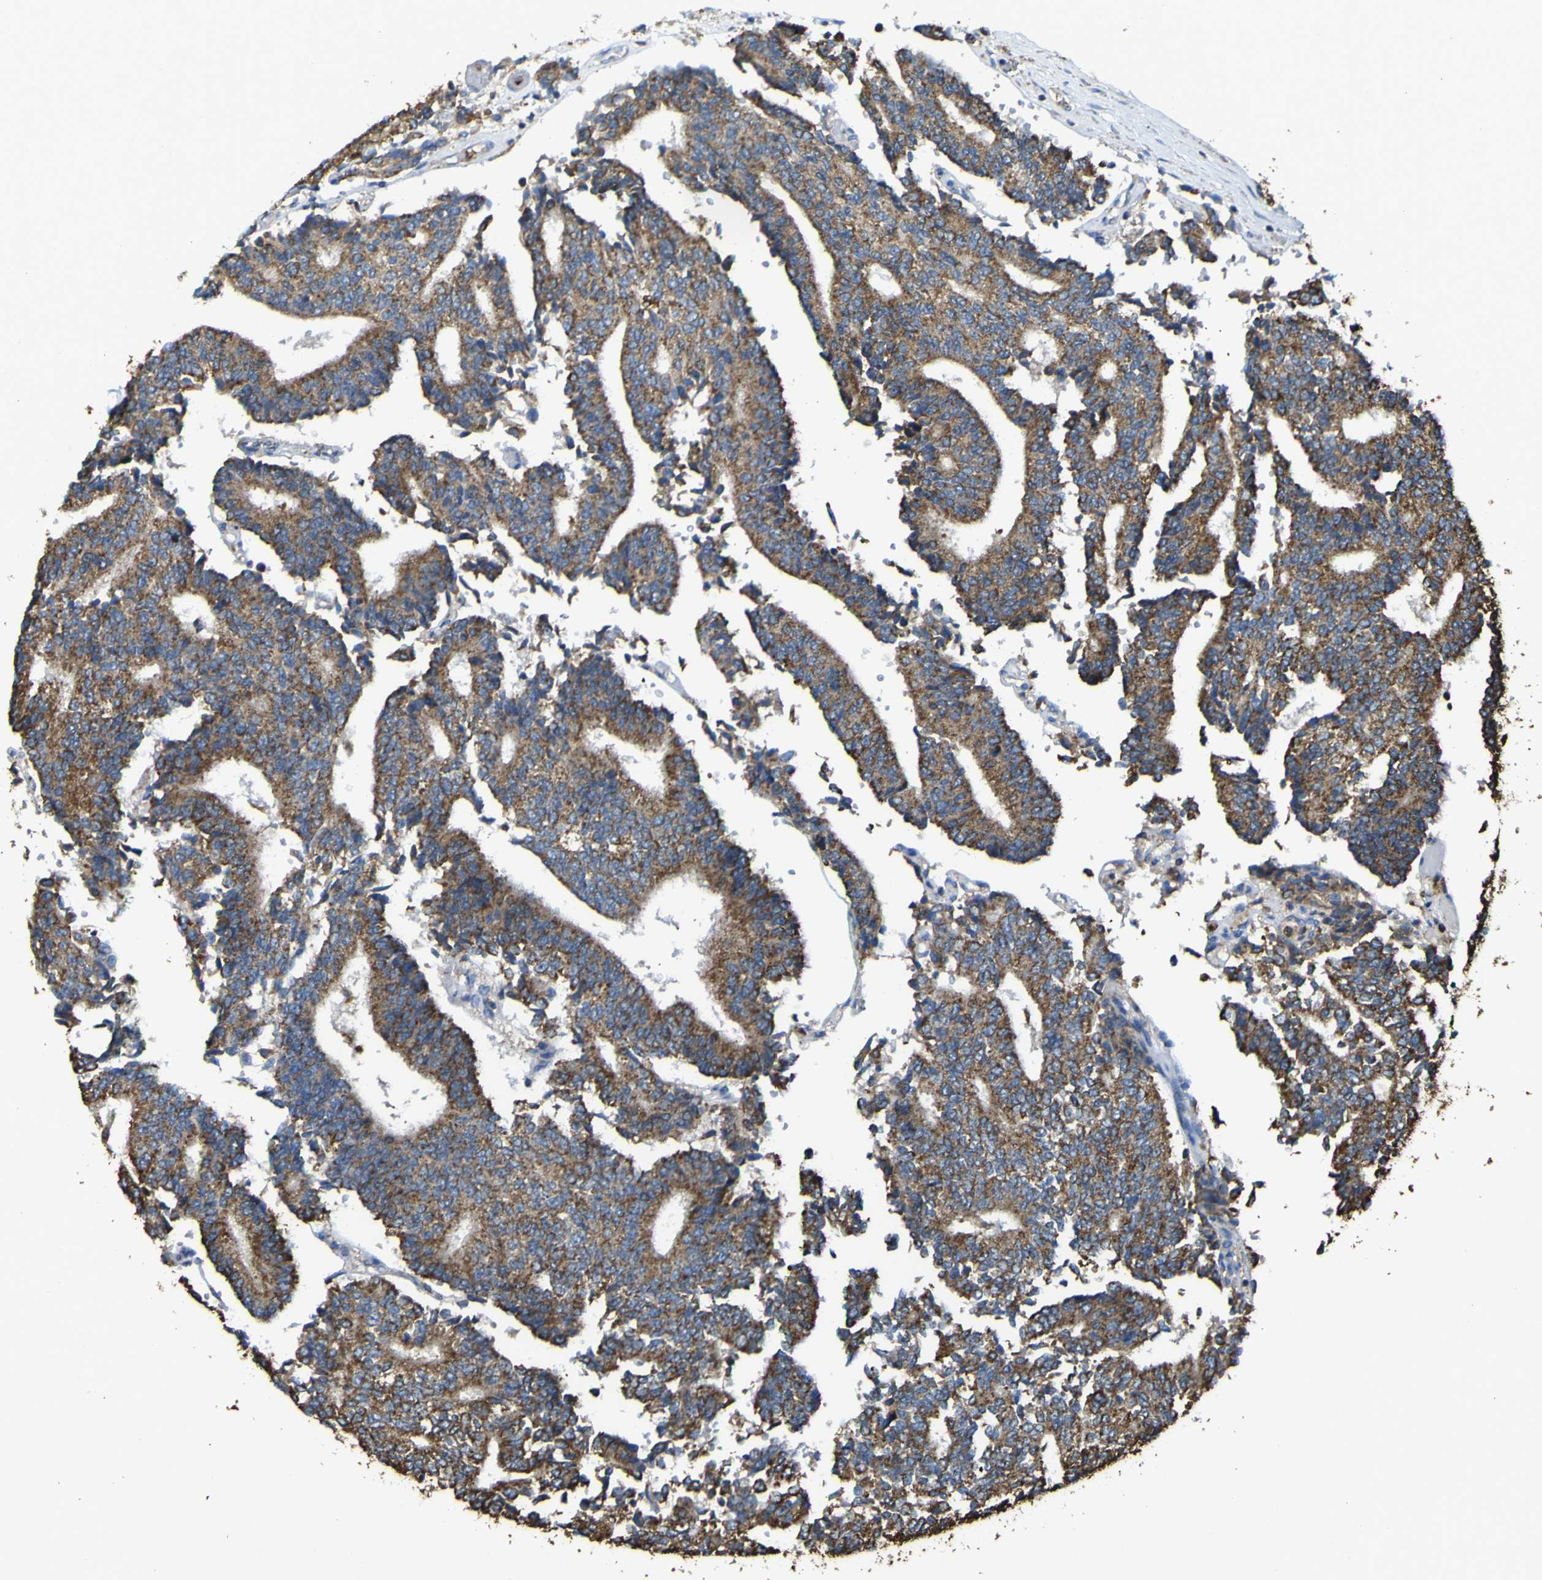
{"staining": {"intensity": "moderate", "quantity": ">75%", "location": "cytoplasmic/membranous"}, "tissue": "prostate cancer", "cell_type": "Tumor cells", "image_type": "cancer", "snomed": [{"axis": "morphology", "description": "Normal tissue, NOS"}, {"axis": "morphology", "description": "Adenocarcinoma, High grade"}, {"axis": "topography", "description": "Prostate"}, {"axis": "topography", "description": "Seminal veicle"}], "caption": "Prostate cancer (high-grade adenocarcinoma) stained with a protein marker reveals moderate staining in tumor cells.", "gene": "ACSL3", "patient": {"sex": "male", "age": 55}}